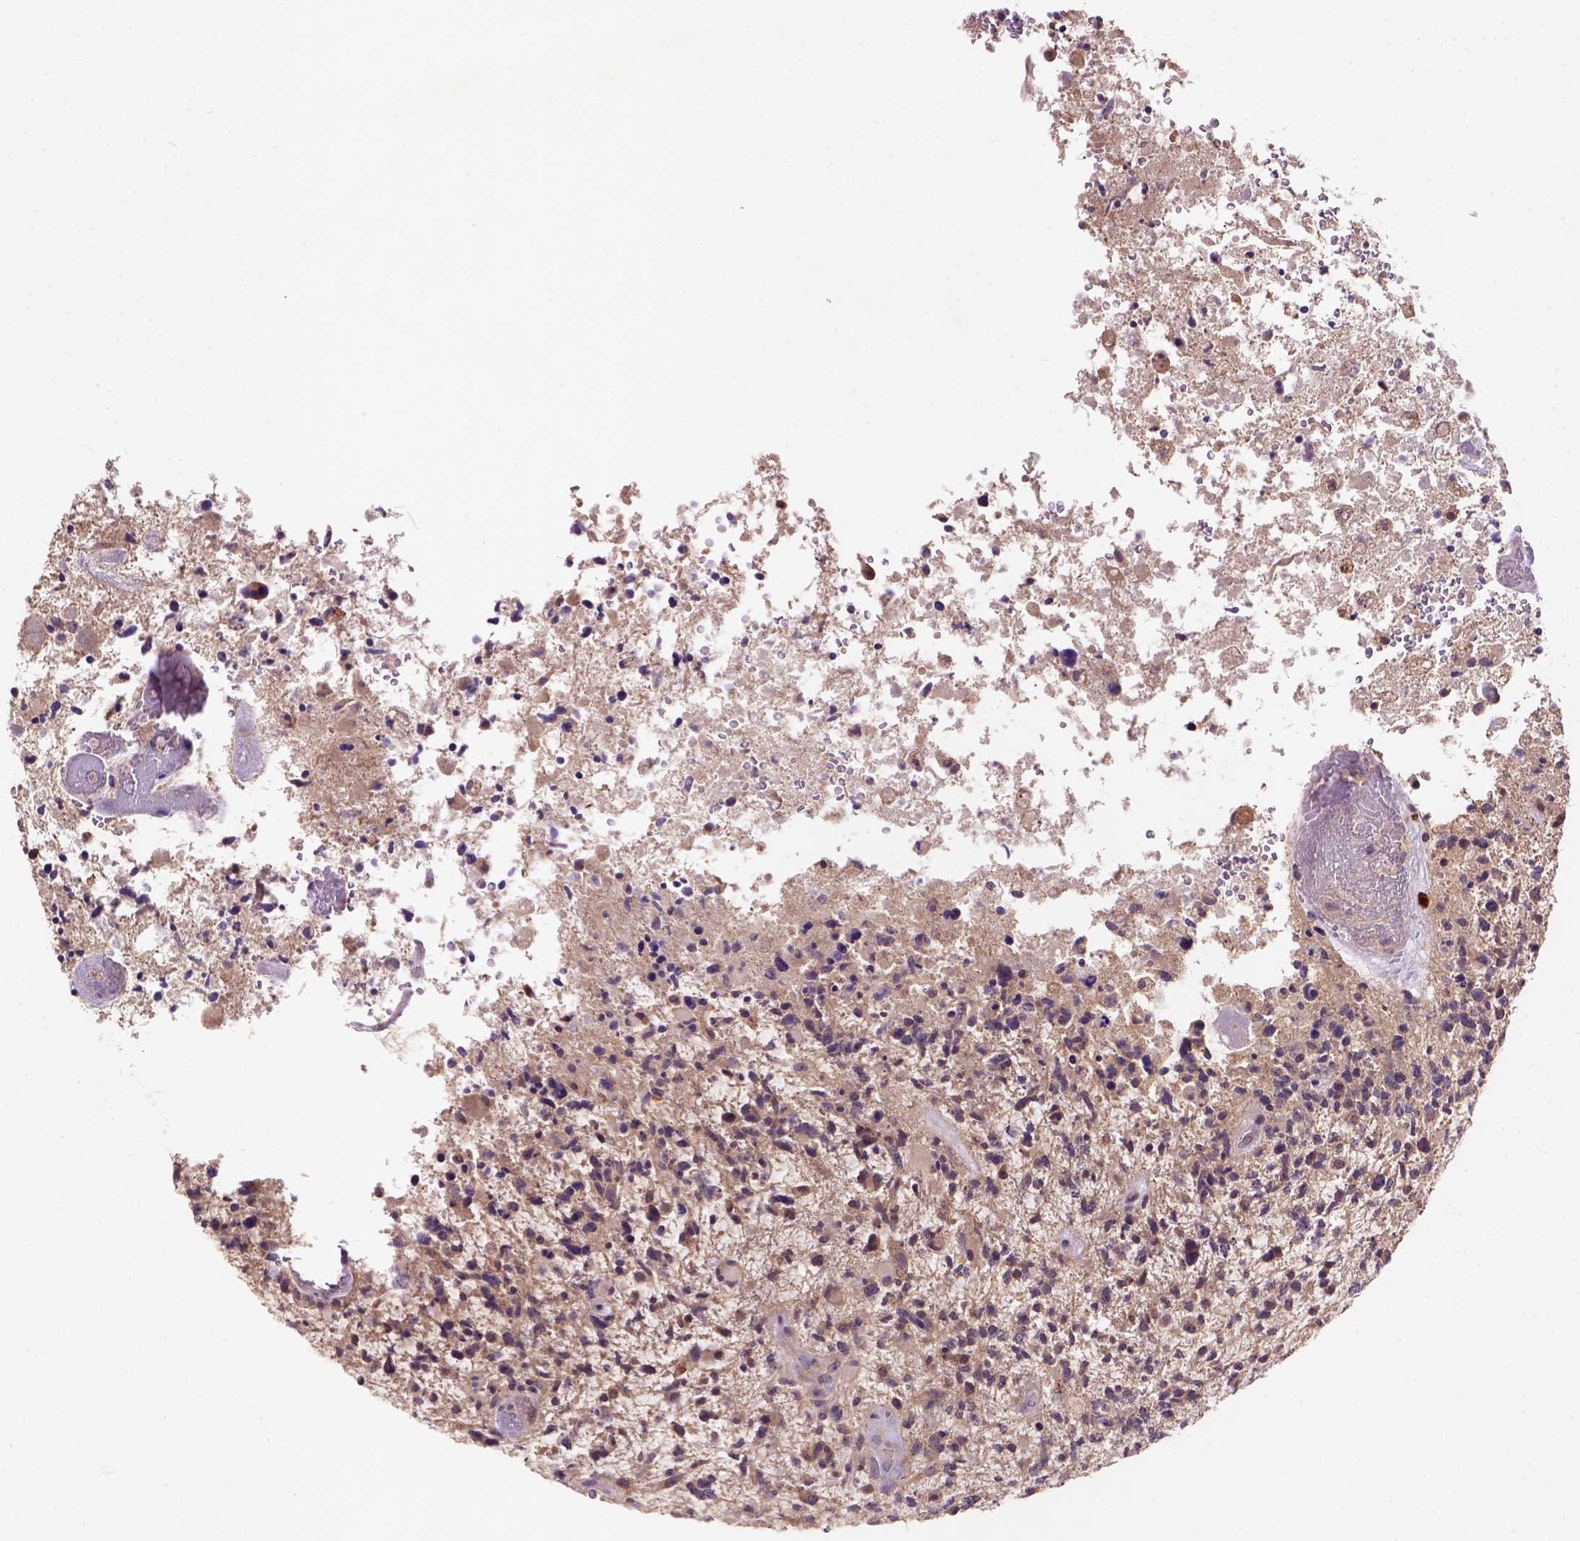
{"staining": {"intensity": "moderate", "quantity": ">75%", "location": "cytoplasmic/membranous"}, "tissue": "glioma", "cell_type": "Tumor cells", "image_type": "cancer", "snomed": [{"axis": "morphology", "description": "Glioma, malignant, High grade"}, {"axis": "topography", "description": "Brain"}], "caption": "A micrograph of glioma stained for a protein shows moderate cytoplasmic/membranous brown staining in tumor cells.", "gene": "KBTBD8", "patient": {"sex": "female", "age": 71}}